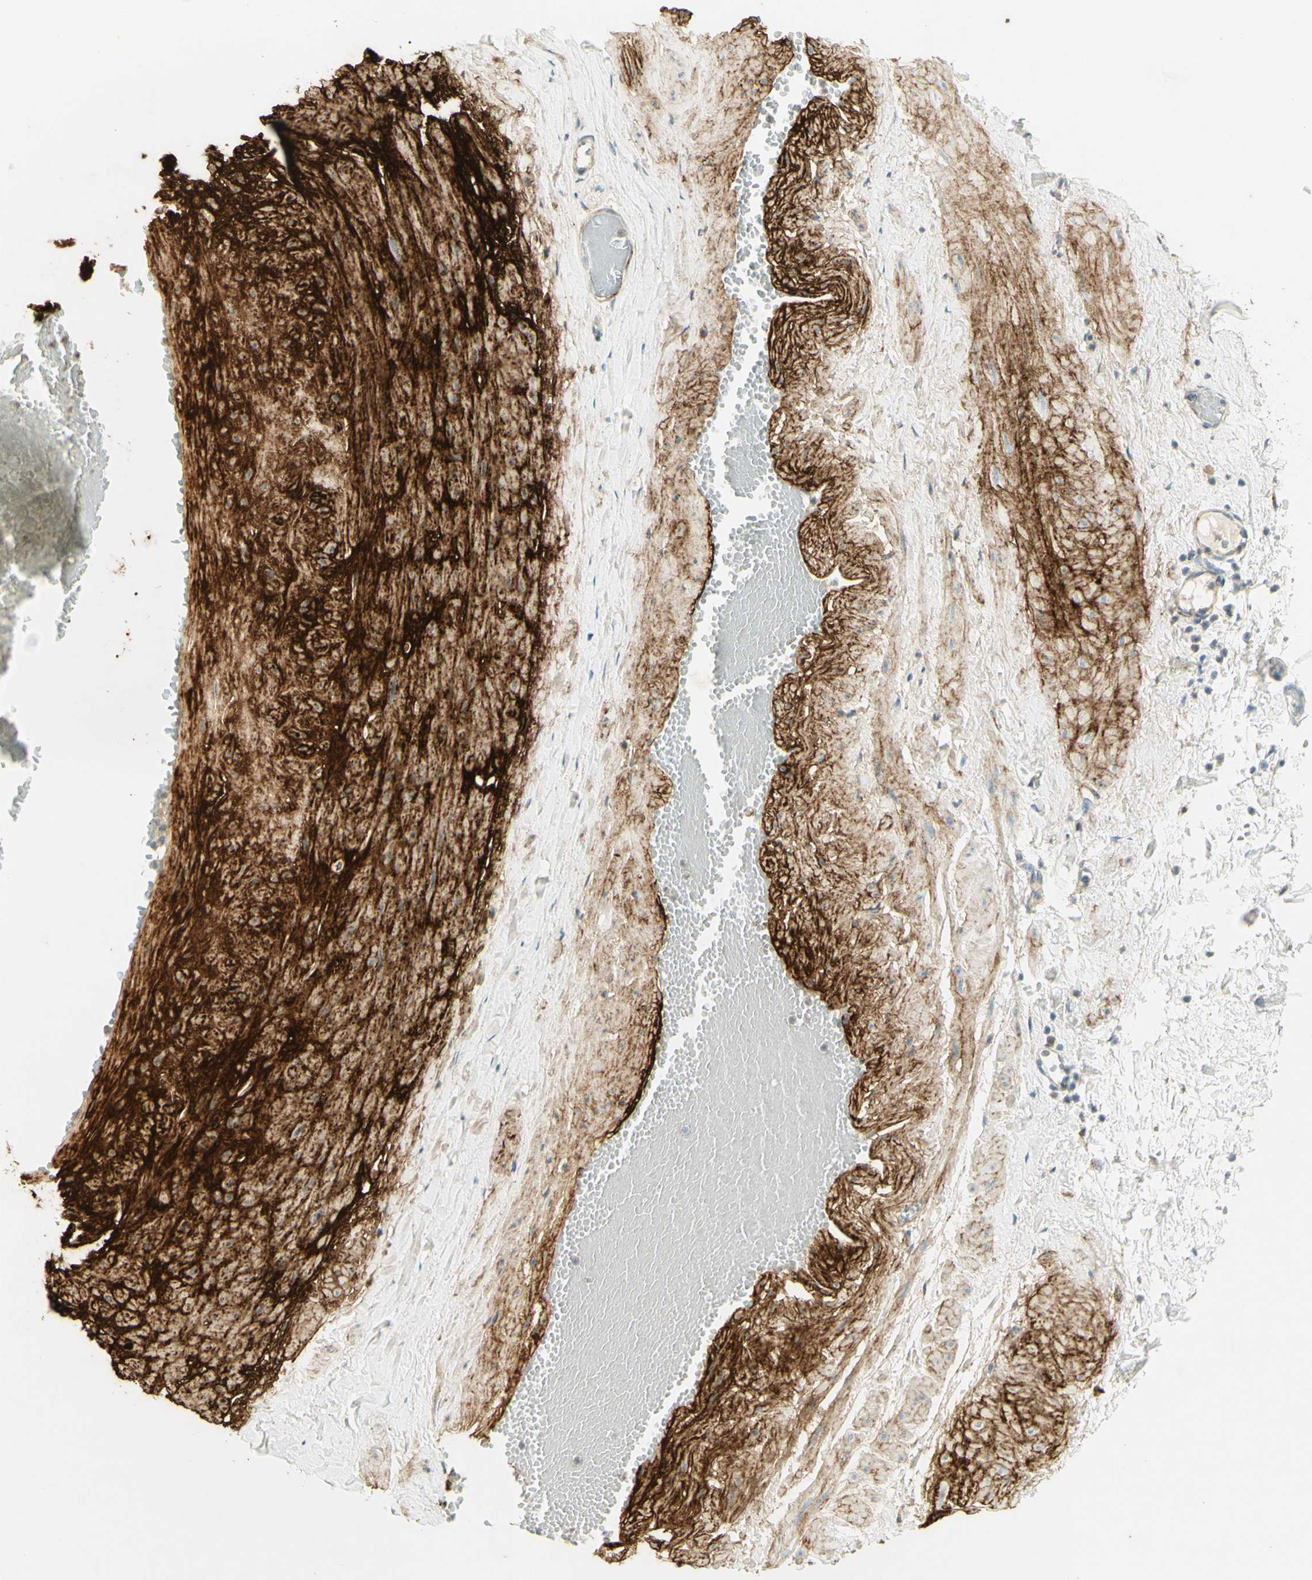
{"staining": {"intensity": "weak", "quantity": ">75%", "location": "cytoplasmic/membranous"}, "tissue": "adipose tissue", "cell_type": "Adipocytes", "image_type": "normal", "snomed": [{"axis": "morphology", "description": "Normal tissue, NOS"}, {"axis": "topography", "description": "Soft tissue"}, {"axis": "topography", "description": "Vascular tissue"}], "caption": "Immunohistochemistry (IHC) micrograph of unremarkable human adipose tissue stained for a protein (brown), which displays low levels of weak cytoplasmic/membranous staining in about >75% of adipocytes.", "gene": "TNN", "patient": {"sex": "female", "age": 35}}